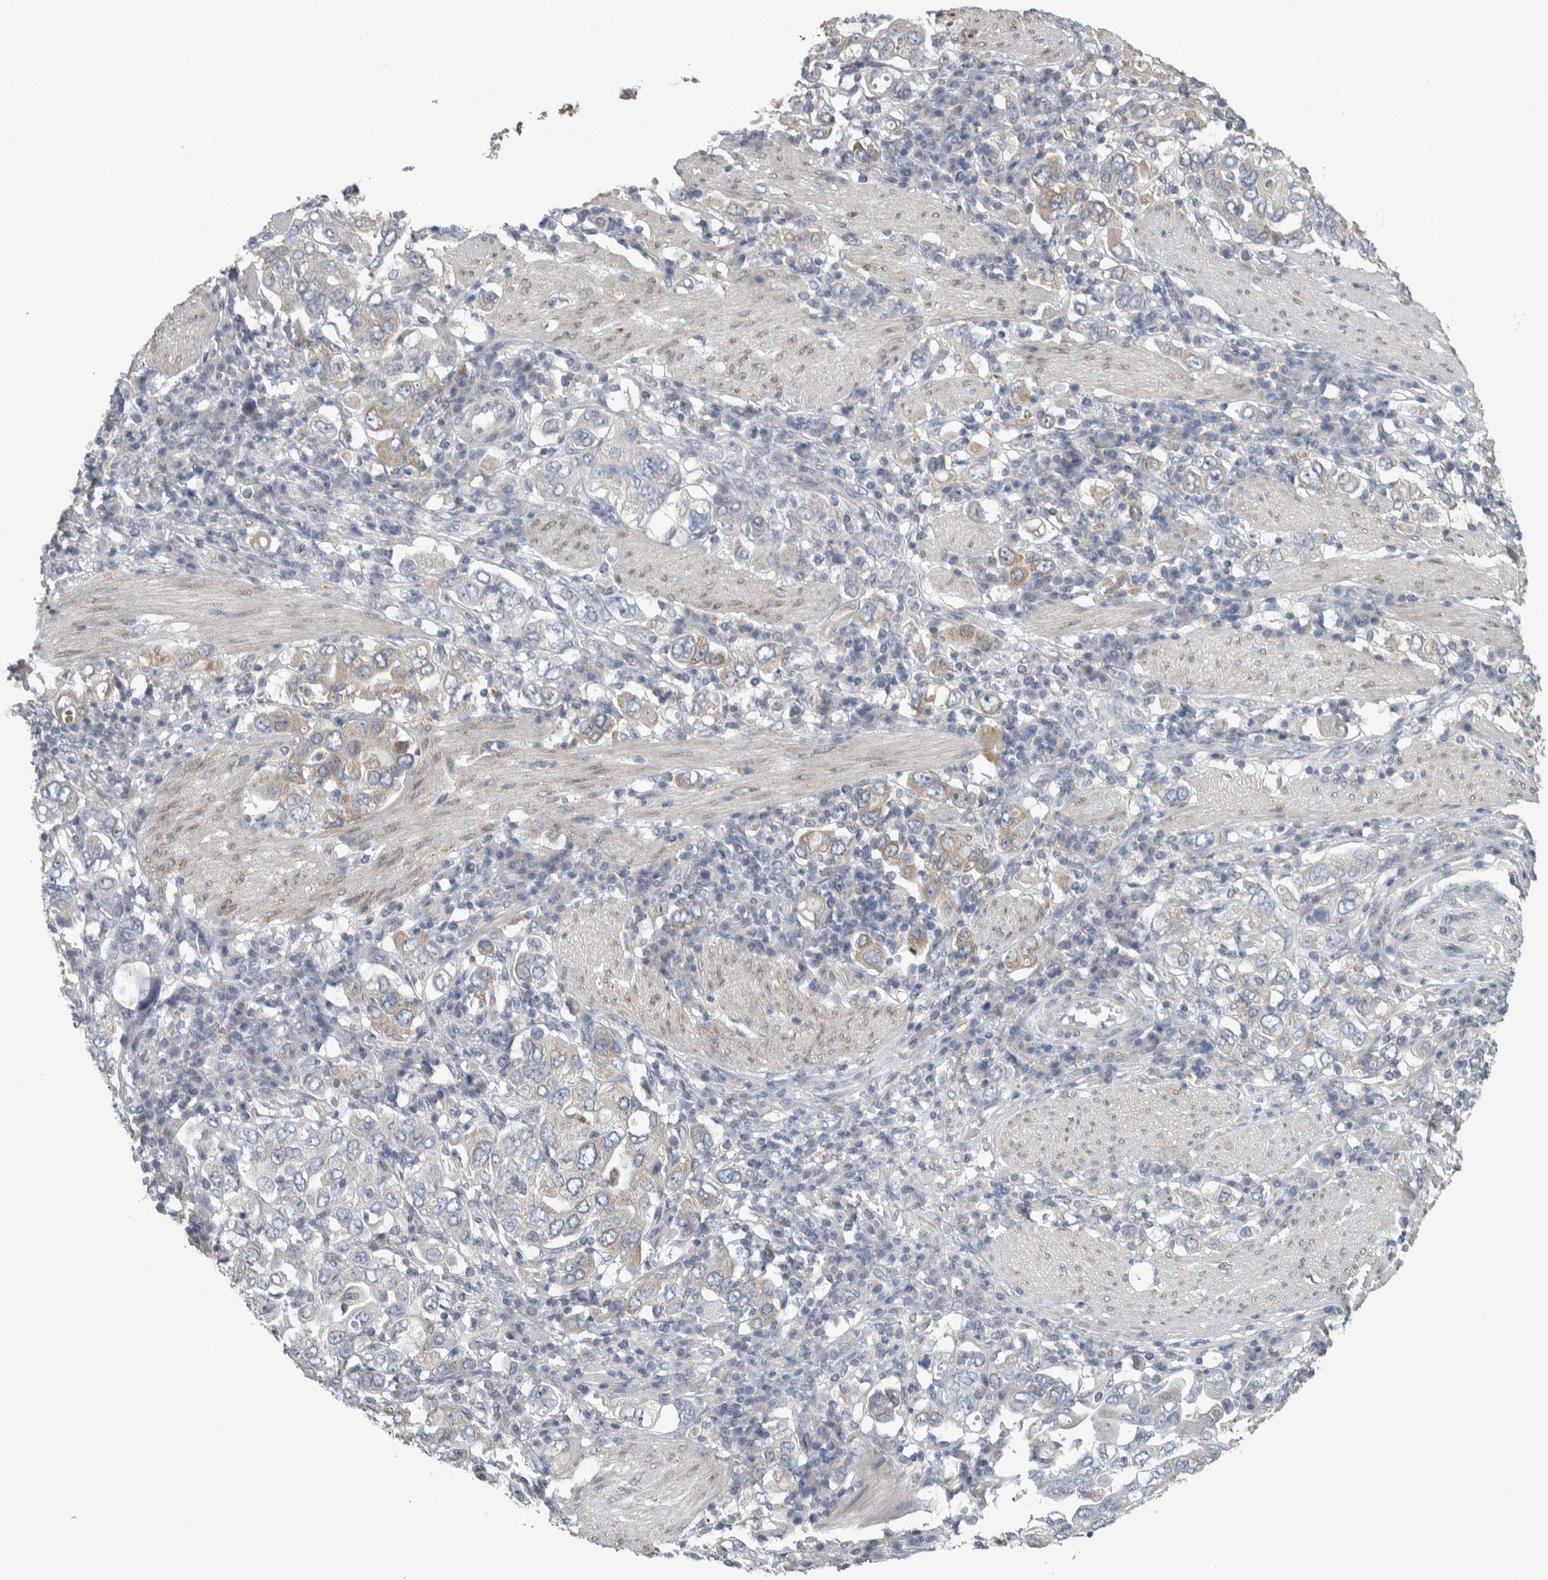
{"staining": {"intensity": "weak", "quantity": "<25%", "location": "cytoplasmic/membranous"}, "tissue": "stomach cancer", "cell_type": "Tumor cells", "image_type": "cancer", "snomed": [{"axis": "morphology", "description": "Adenocarcinoma, NOS"}, {"axis": "topography", "description": "Stomach, upper"}], "caption": "Immunohistochemistry (IHC) of adenocarcinoma (stomach) displays no expression in tumor cells.", "gene": "SIGMAR1", "patient": {"sex": "male", "age": 62}}